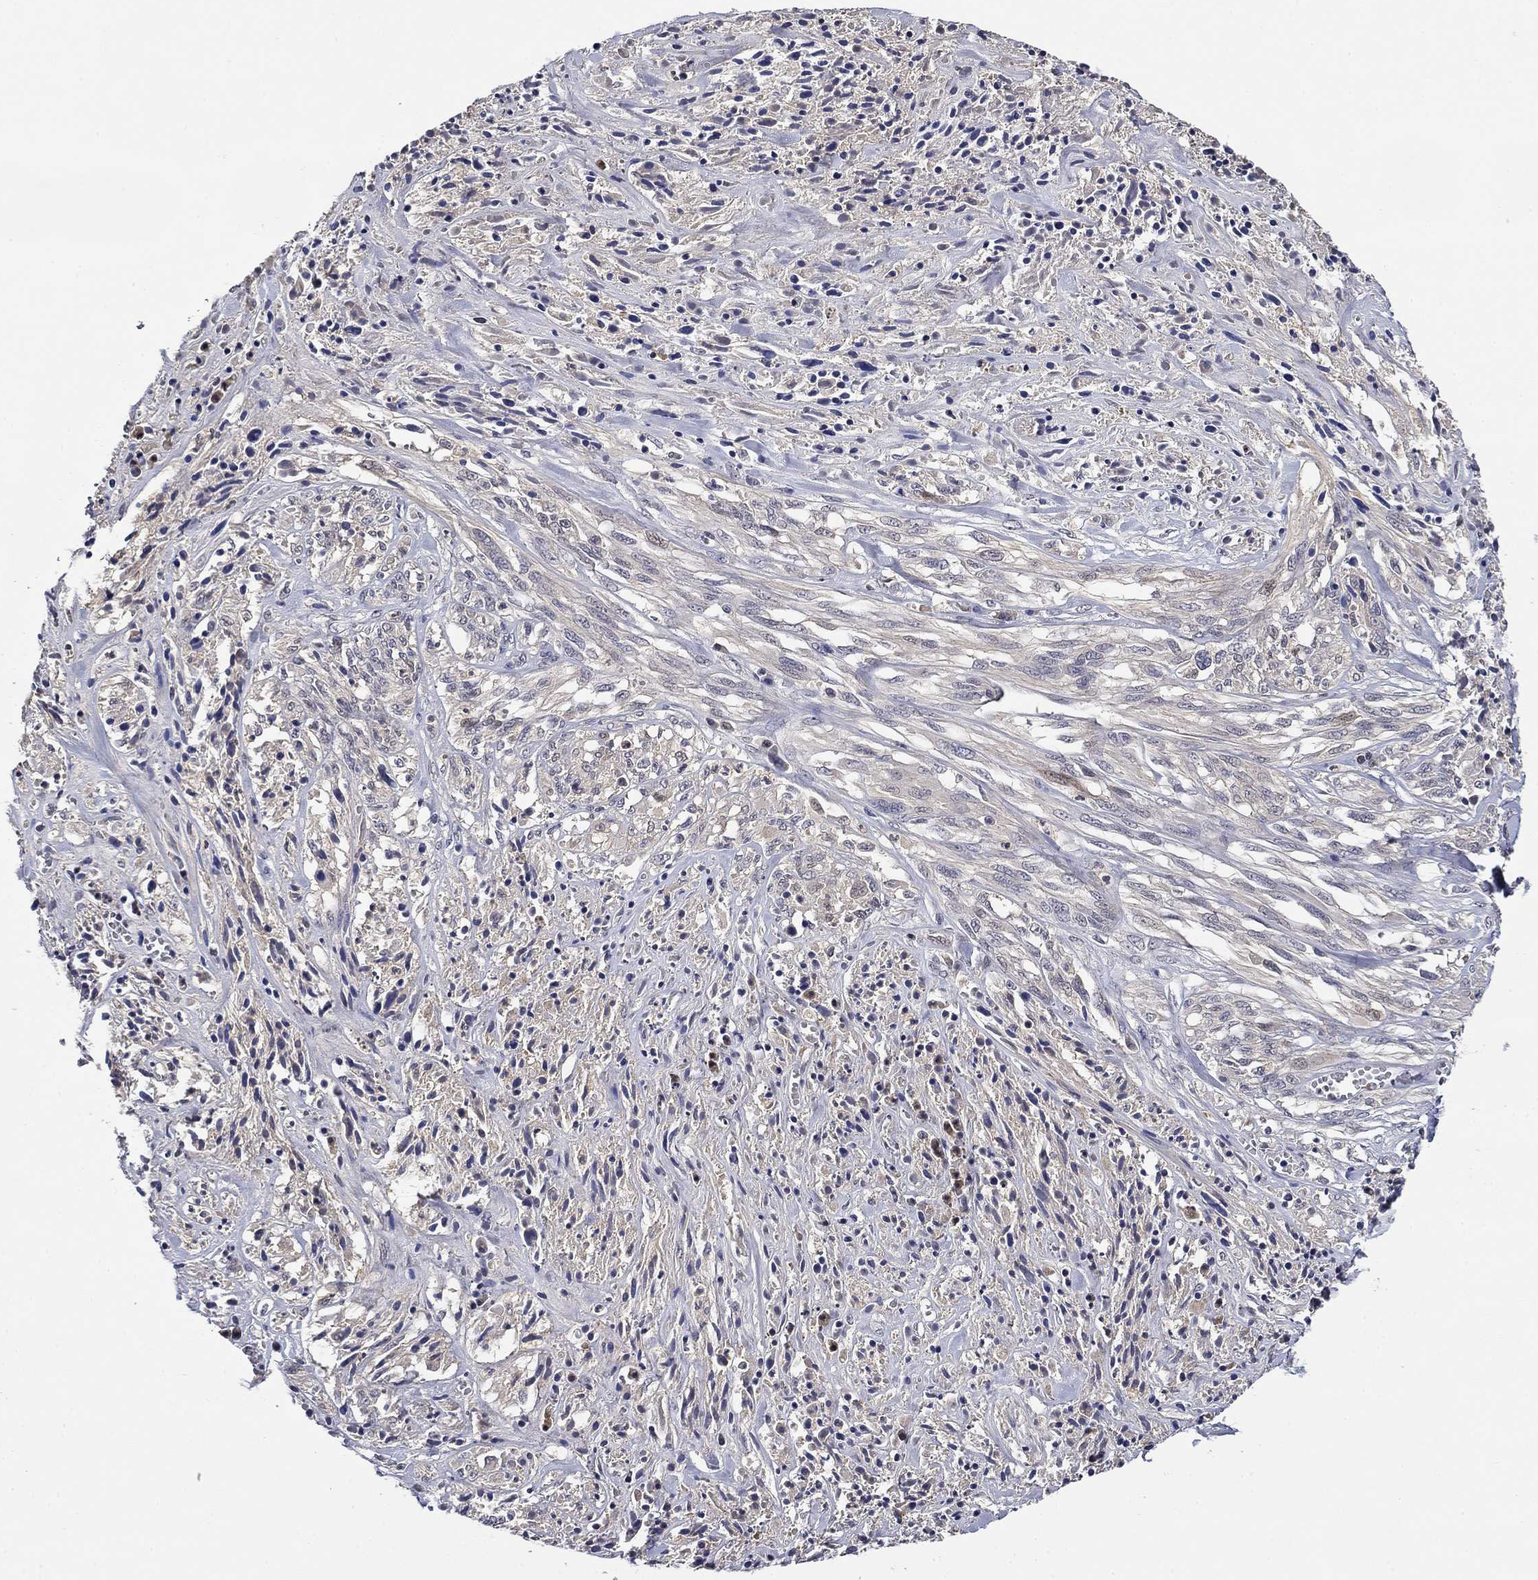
{"staining": {"intensity": "negative", "quantity": "none", "location": "none"}, "tissue": "melanoma", "cell_type": "Tumor cells", "image_type": "cancer", "snomed": [{"axis": "morphology", "description": "Malignant melanoma, NOS"}, {"axis": "topography", "description": "Skin"}], "caption": "Protein analysis of melanoma reveals no significant positivity in tumor cells.", "gene": "DDTL", "patient": {"sex": "female", "age": 91}}